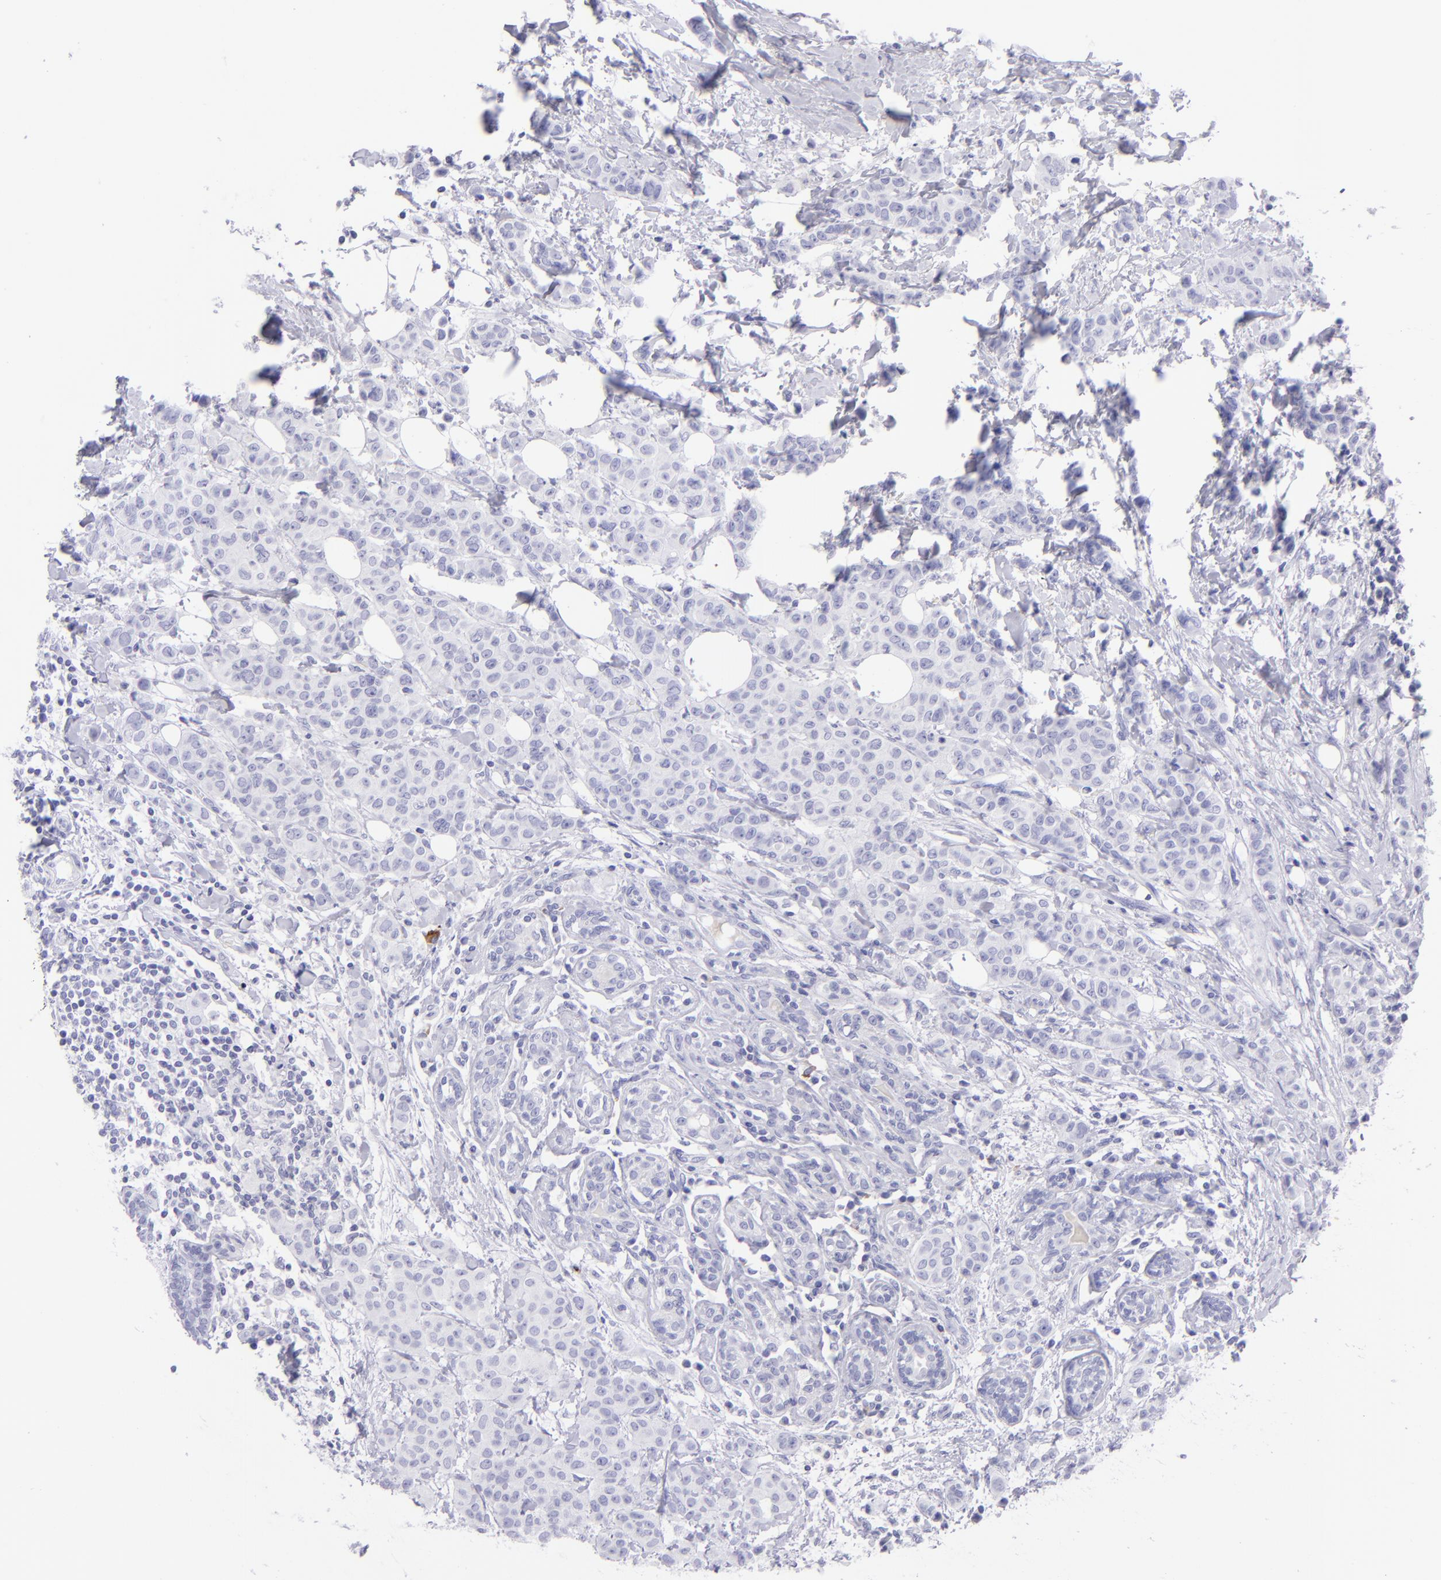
{"staining": {"intensity": "negative", "quantity": "none", "location": "none"}, "tissue": "breast cancer", "cell_type": "Tumor cells", "image_type": "cancer", "snomed": [{"axis": "morphology", "description": "Duct carcinoma"}, {"axis": "topography", "description": "Breast"}], "caption": "An image of breast intraductal carcinoma stained for a protein demonstrates no brown staining in tumor cells.", "gene": "SLC1A2", "patient": {"sex": "female", "age": 40}}